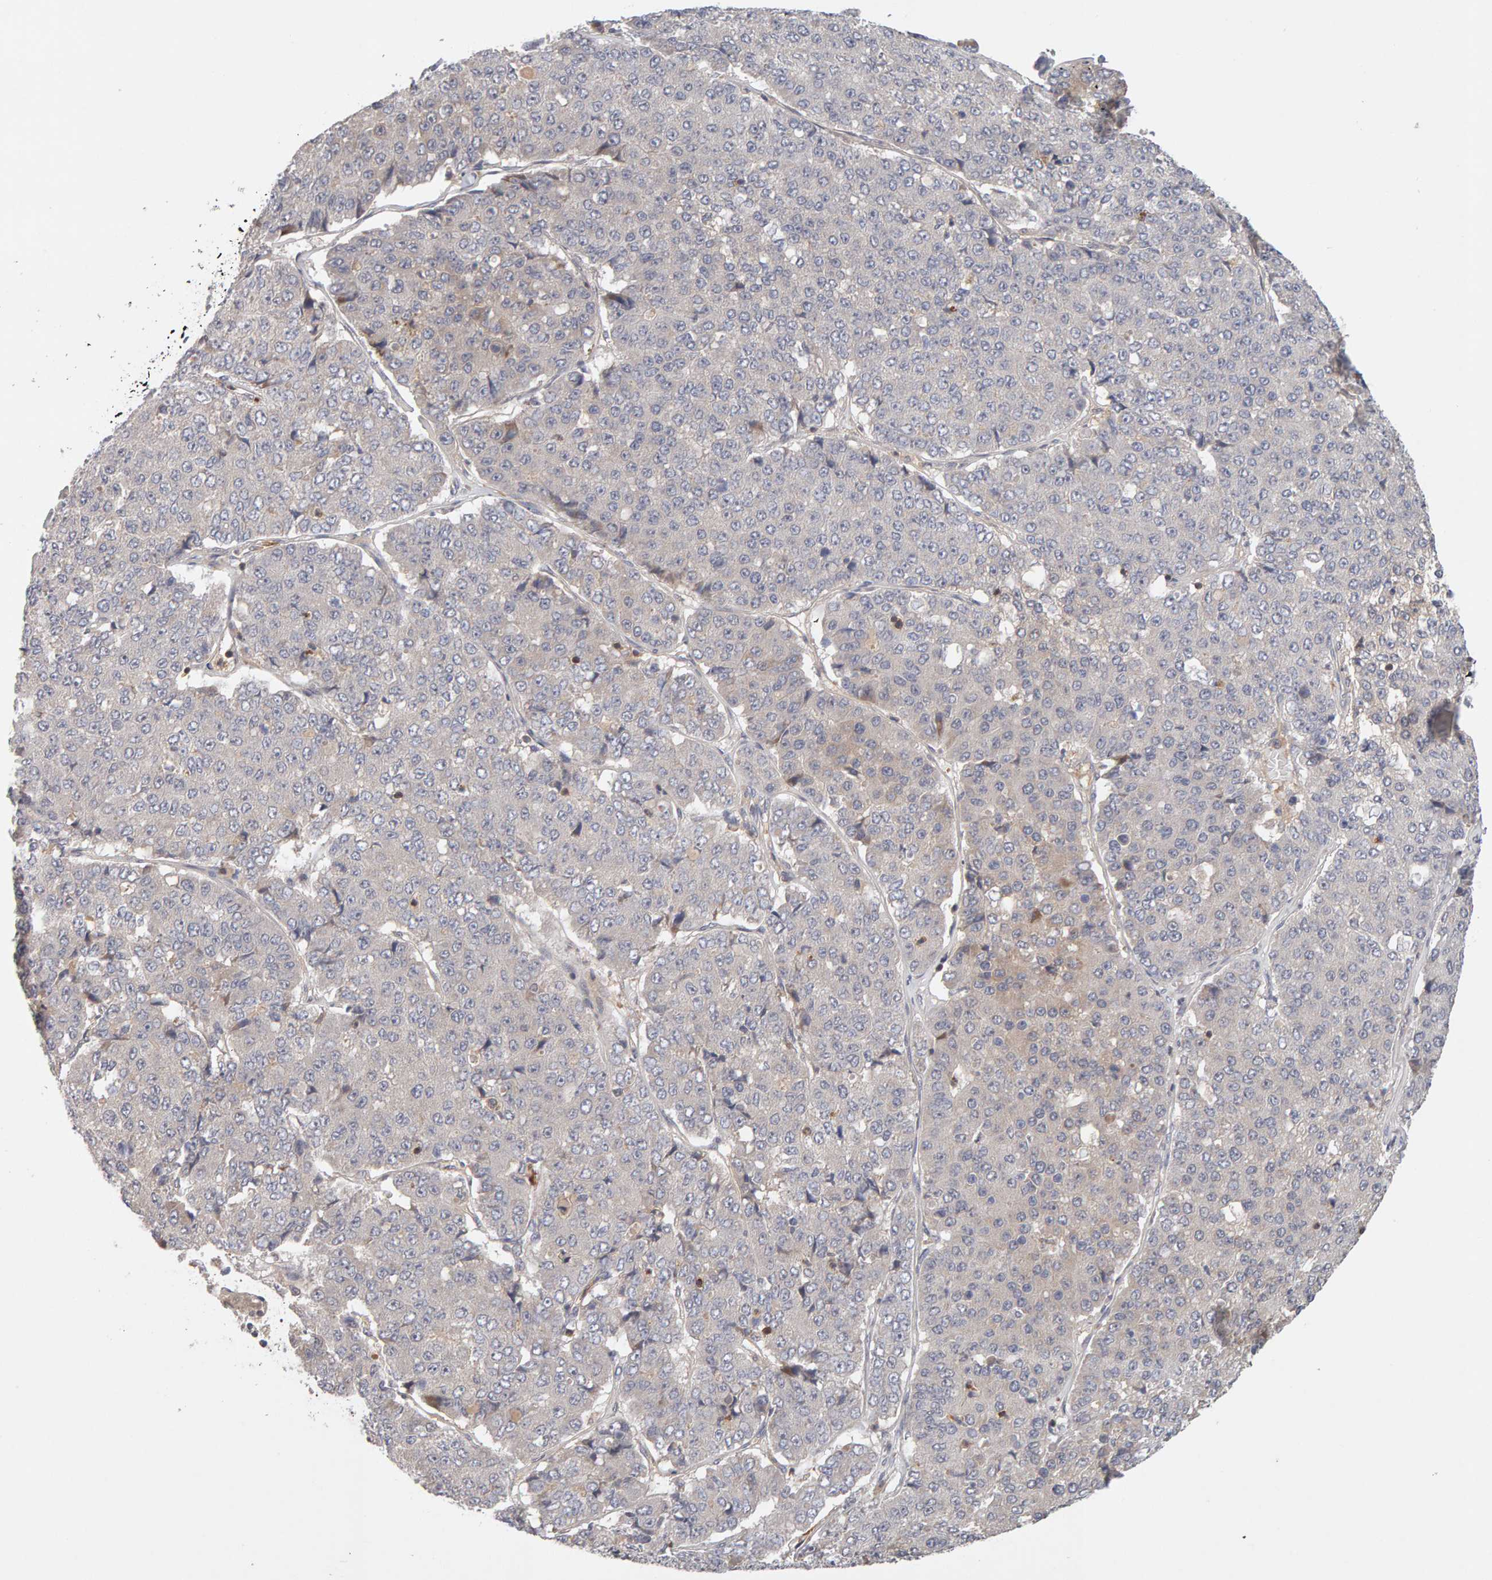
{"staining": {"intensity": "negative", "quantity": "none", "location": "none"}, "tissue": "pancreatic cancer", "cell_type": "Tumor cells", "image_type": "cancer", "snomed": [{"axis": "morphology", "description": "Adenocarcinoma, NOS"}, {"axis": "topography", "description": "Pancreas"}], "caption": "The immunohistochemistry (IHC) photomicrograph has no significant expression in tumor cells of pancreatic cancer (adenocarcinoma) tissue.", "gene": "NUDCD1", "patient": {"sex": "male", "age": 50}}